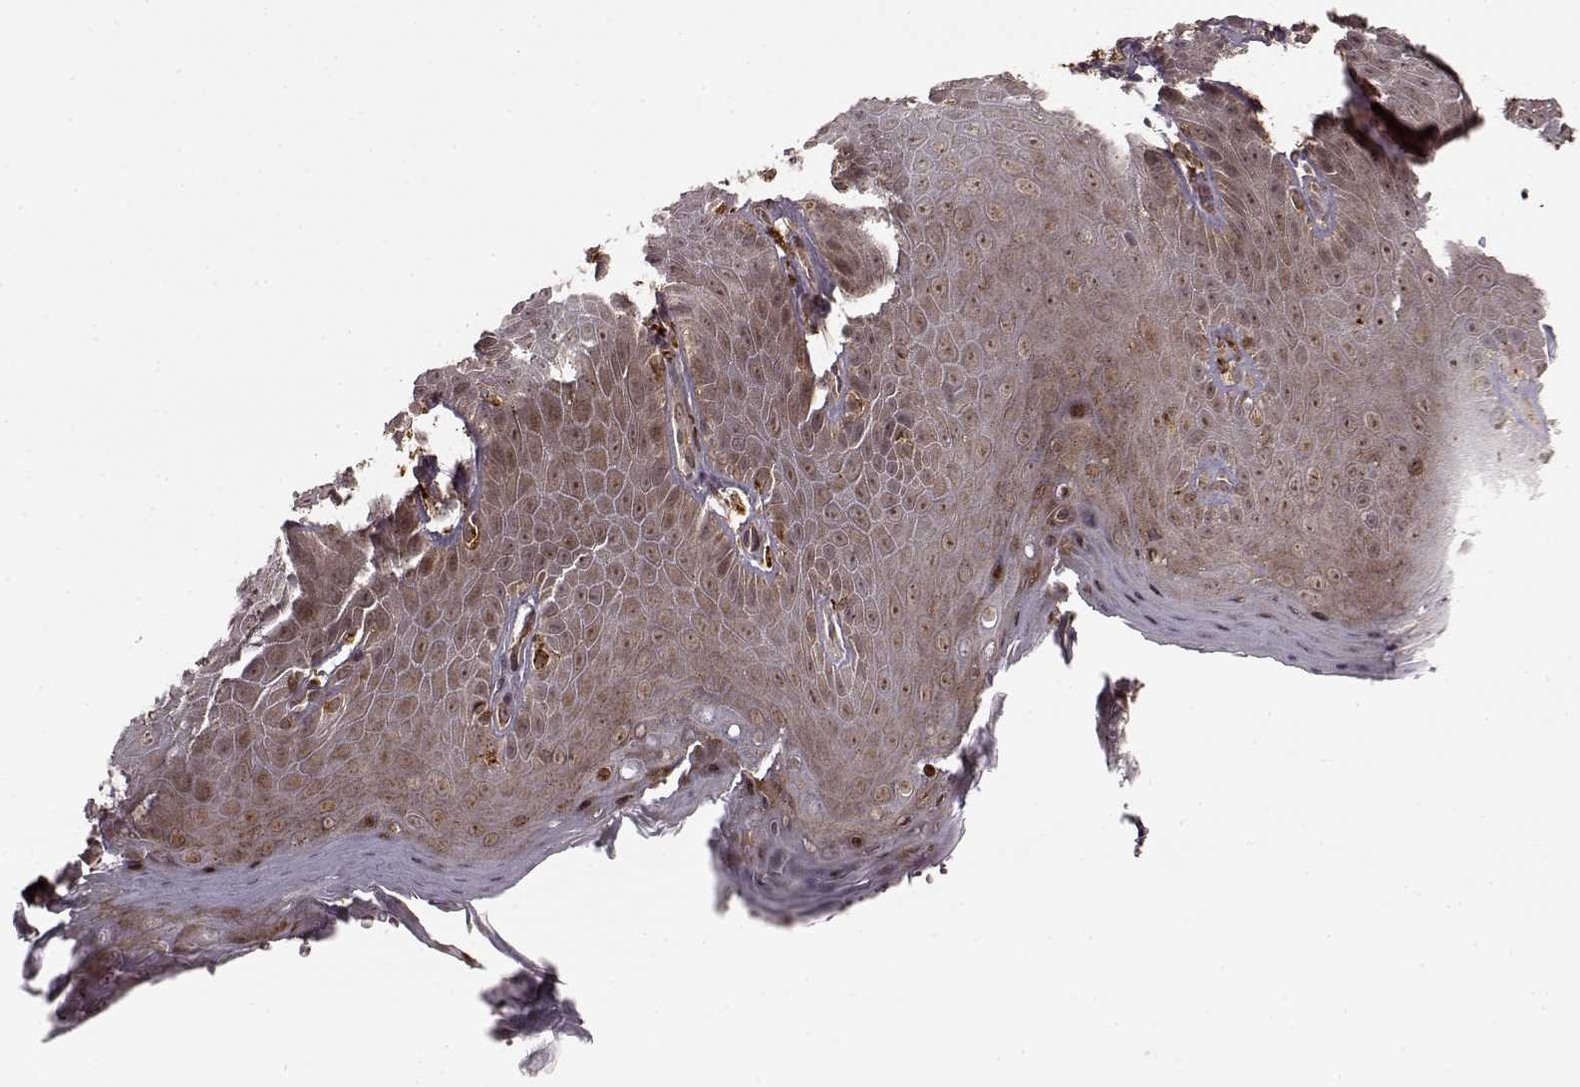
{"staining": {"intensity": "weak", "quantity": "25%-75%", "location": "cytoplasmic/membranous"}, "tissue": "skin", "cell_type": "Epidermal cells", "image_type": "normal", "snomed": [{"axis": "morphology", "description": "Normal tissue, NOS"}, {"axis": "topography", "description": "Anal"}], "caption": "Protein analysis of benign skin exhibits weak cytoplasmic/membranous expression in about 25%-75% of epidermal cells. The protein of interest is stained brown, and the nuclei are stained in blue (DAB (3,3'-diaminobenzidine) IHC with brightfield microscopy, high magnification).", "gene": "SLC12A9", "patient": {"sex": "male", "age": 53}}